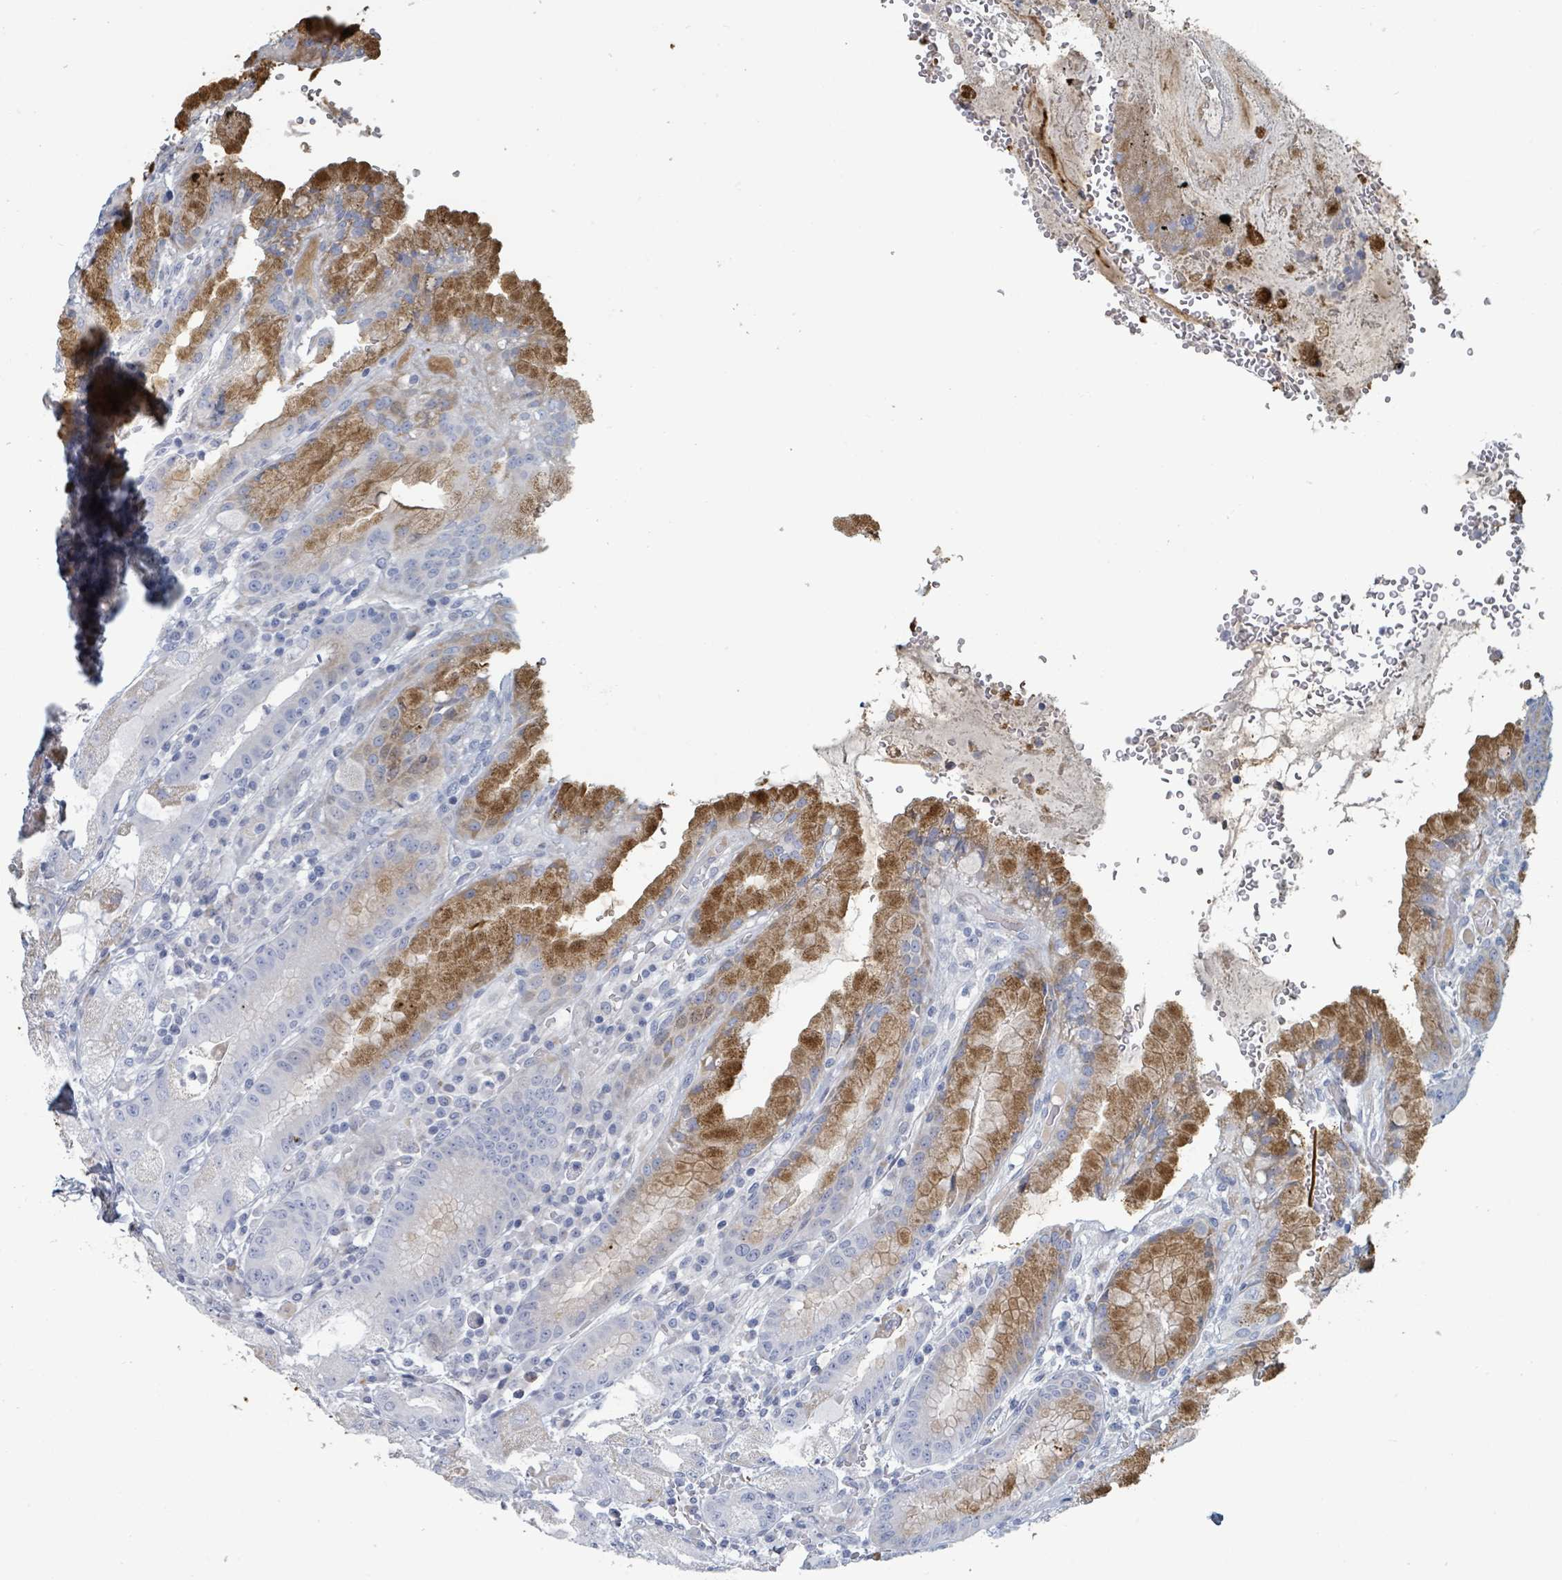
{"staining": {"intensity": "moderate", "quantity": "<25%", "location": "cytoplasmic/membranous"}, "tissue": "stomach", "cell_type": "Glandular cells", "image_type": "normal", "snomed": [{"axis": "morphology", "description": "Normal tissue, NOS"}, {"axis": "topography", "description": "Stomach, upper"}], "caption": "Immunohistochemical staining of benign human stomach reveals moderate cytoplasmic/membranous protein expression in about <25% of glandular cells.", "gene": "RAB33B", "patient": {"sex": "male", "age": 52}}